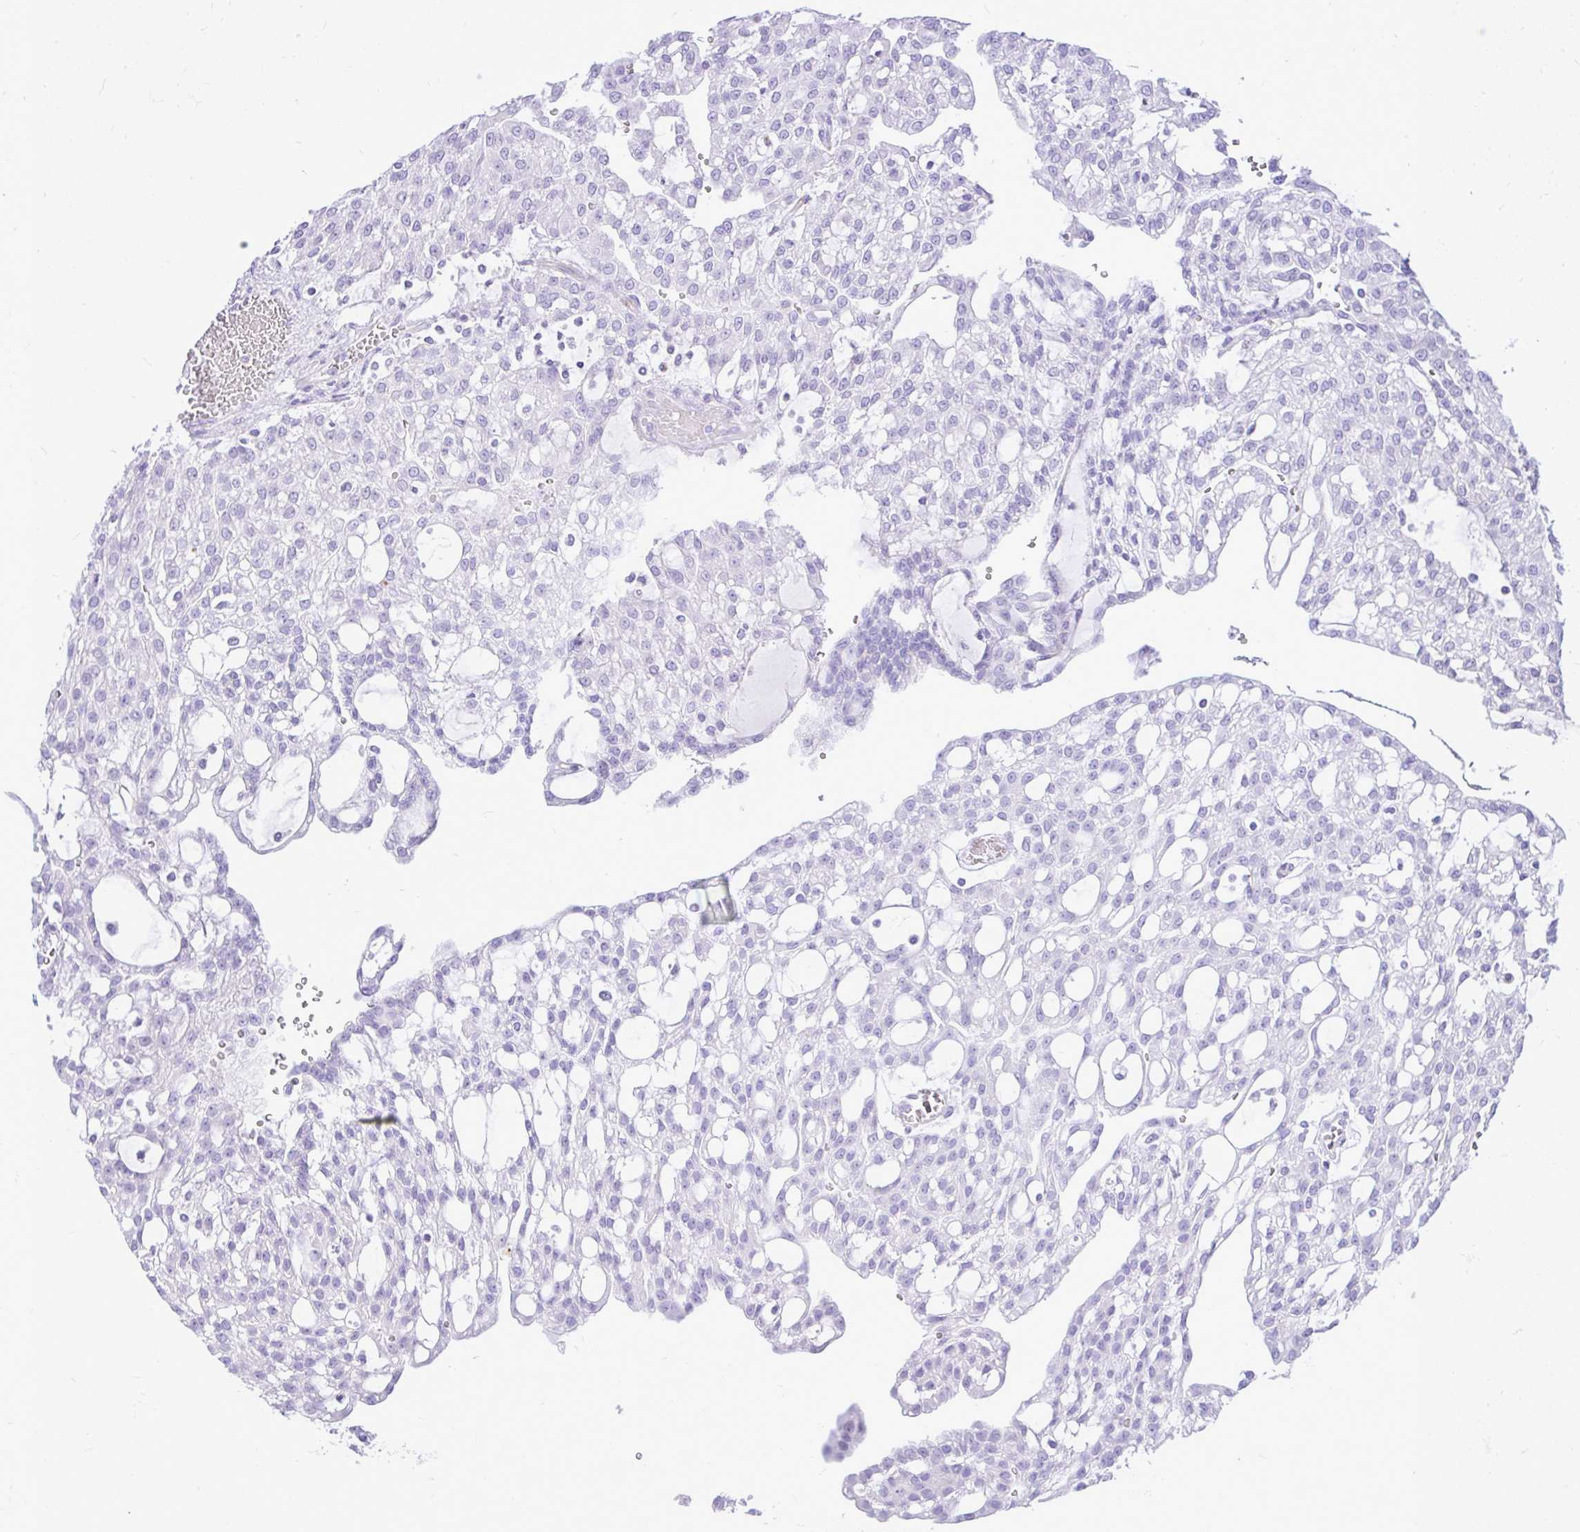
{"staining": {"intensity": "negative", "quantity": "none", "location": "none"}, "tissue": "renal cancer", "cell_type": "Tumor cells", "image_type": "cancer", "snomed": [{"axis": "morphology", "description": "Adenocarcinoma, NOS"}, {"axis": "topography", "description": "Kidney"}], "caption": "IHC micrograph of neoplastic tissue: human renal cancer stained with DAB (3,3'-diaminobenzidine) reveals no significant protein staining in tumor cells.", "gene": "ZNF101", "patient": {"sex": "male", "age": 63}}